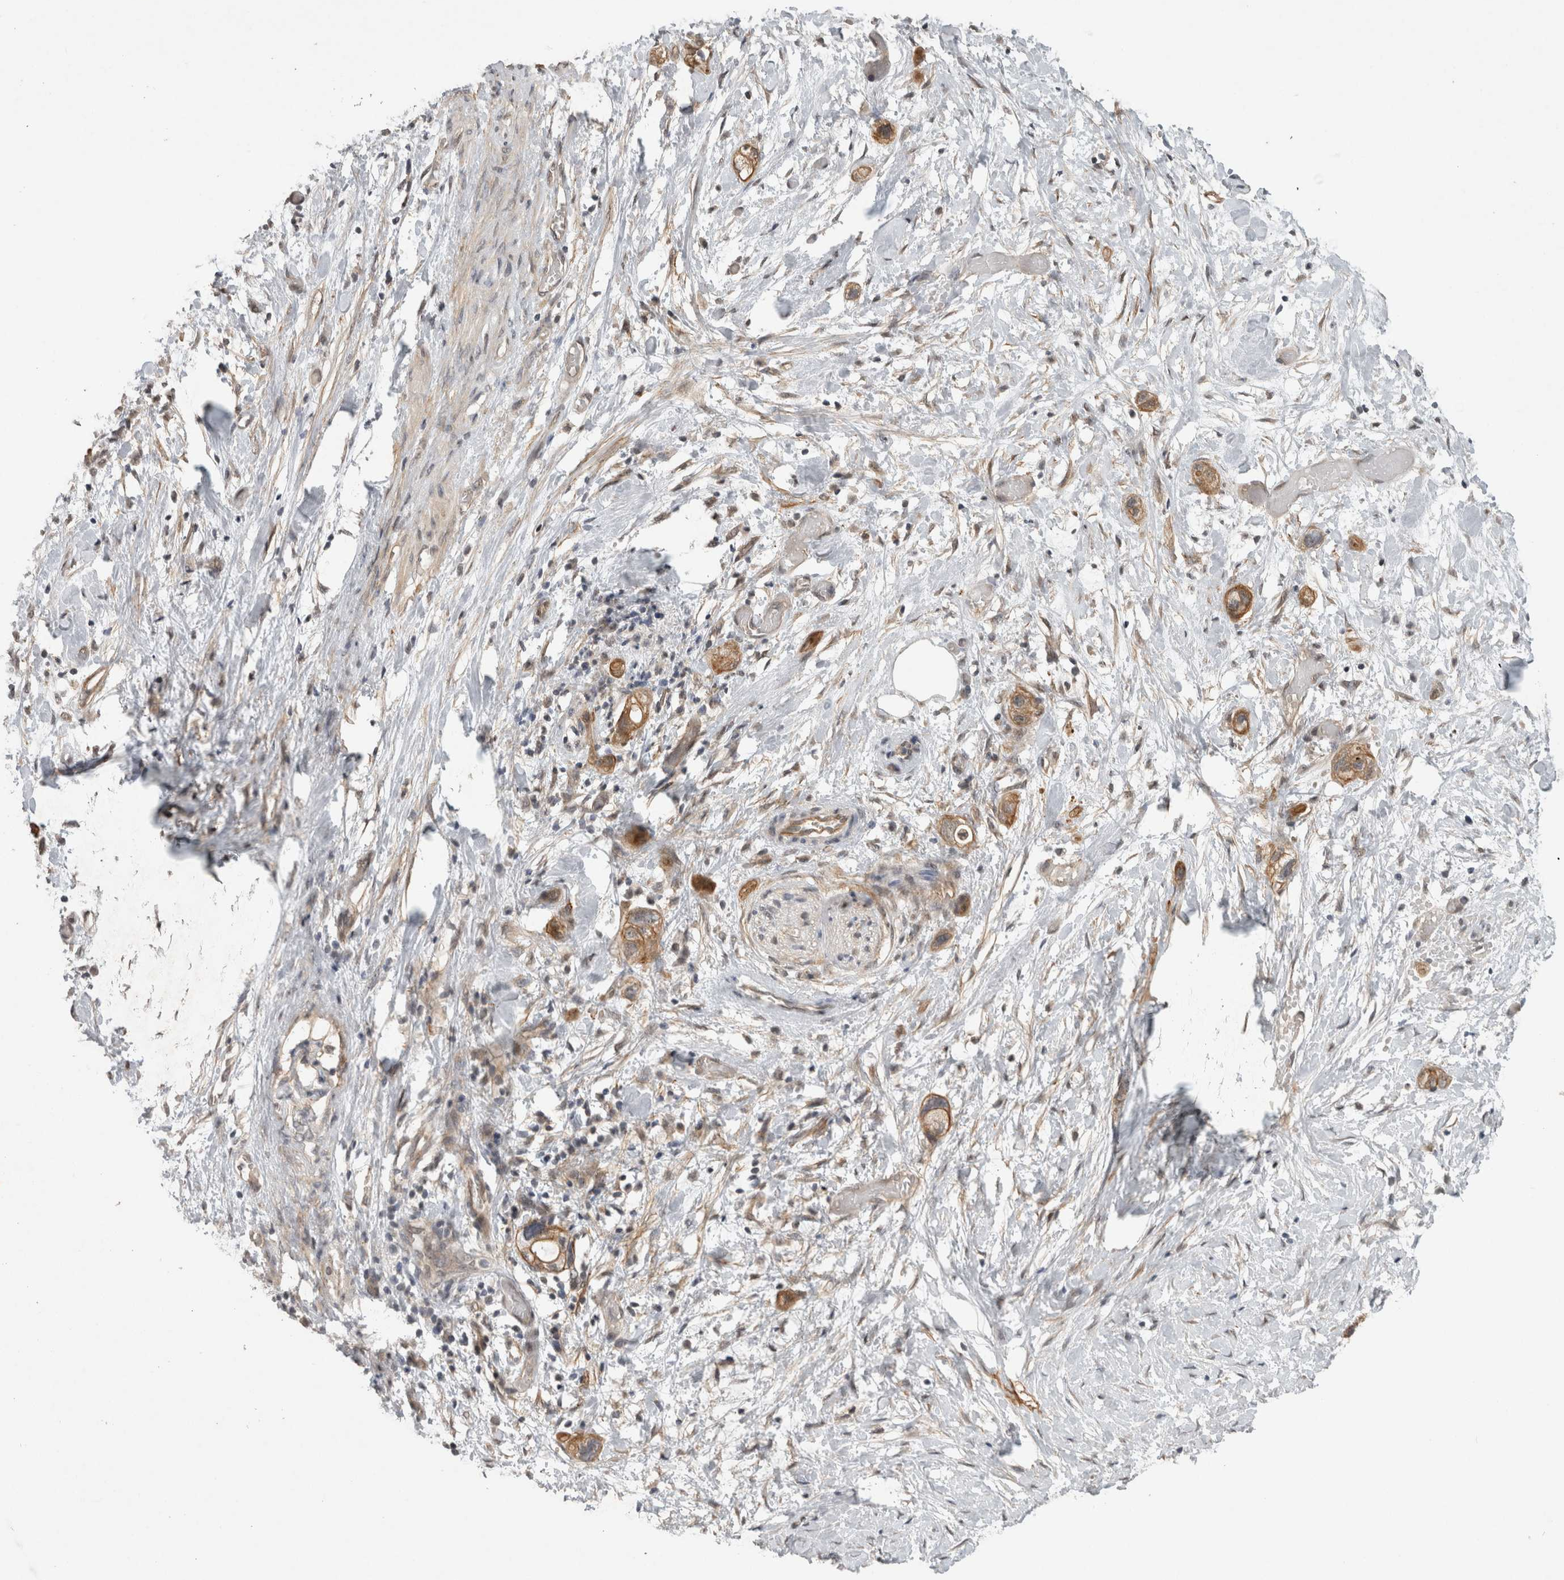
{"staining": {"intensity": "moderate", "quantity": ">75%", "location": "cytoplasmic/membranous"}, "tissue": "stomach cancer", "cell_type": "Tumor cells", "image_type": "cancer", "snomed": [{"axis": "morphology", "description": "Adenocarcinoma, NOS"}, {"axis": "topography", "description": "Stomach"}, {"axis": "topography", "description": "Stomach, lower"}], "caption": "Brown immunohistochemical staining in stomach adenocarcinoma demonstrates moderate cytoplasmic/membranous expression in approximately >75% of tumor cells. Nuclei are stained in blue.", "gene": "RHPN1", "patient": {"sex": "female", "age": 48}}